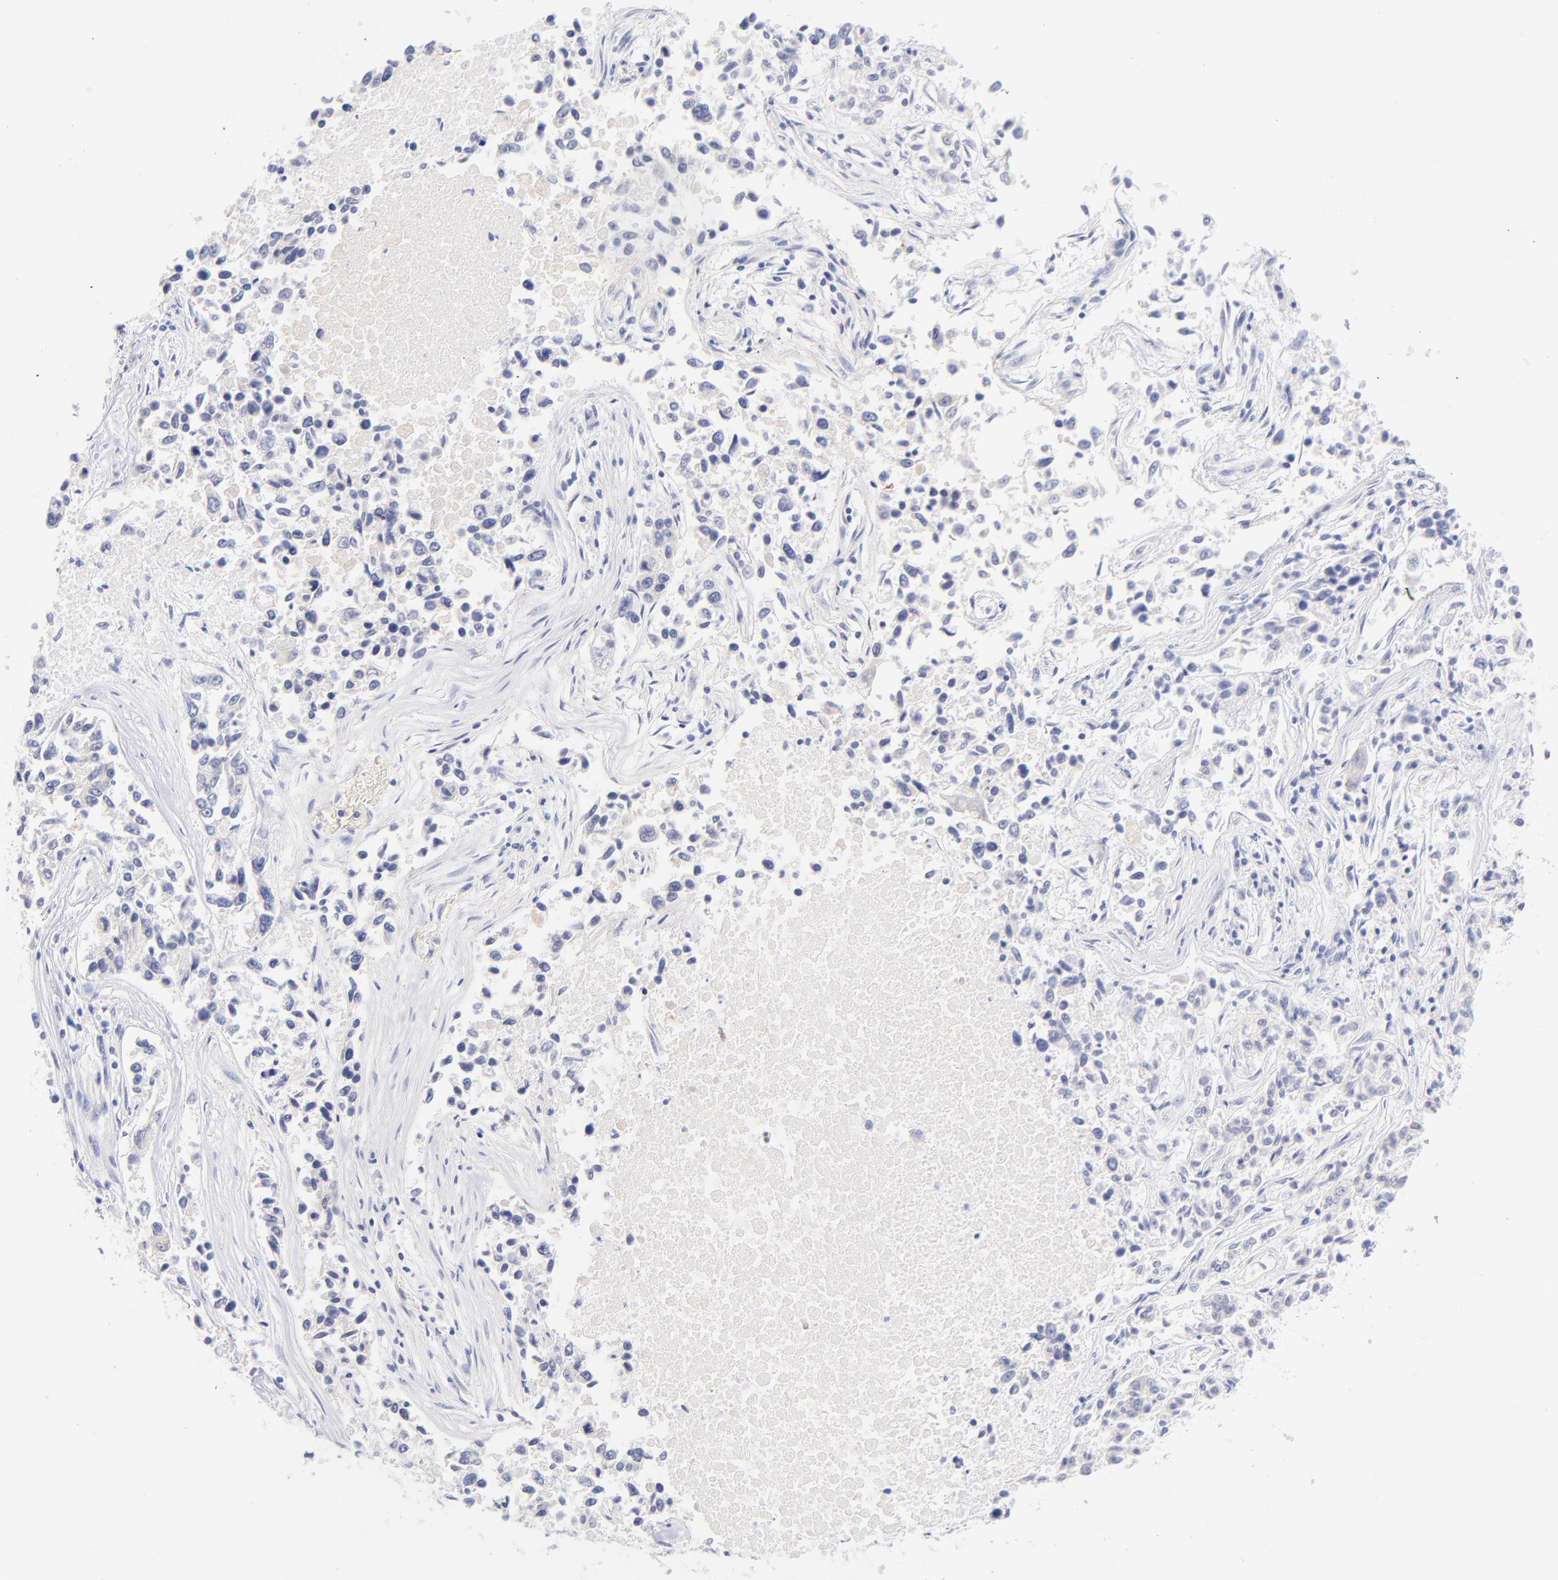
{"staining": {"intensity": "negative", "quantity": "none", "location": "none"}, "tissue": "lung cancer", "cell_type": "Tumor cells", "image_type": "cancer", "snomed": [{"axis": "morphology", "description": "Adenocarcinoma, NOS"}, {"axis": "topography", "description": "Lung"}], "caption": "Tumor cells are negative for protein expression in human lung adenocarcinoma.", "gene": "HP", "patient": {"sex": "male", "age": 84}}